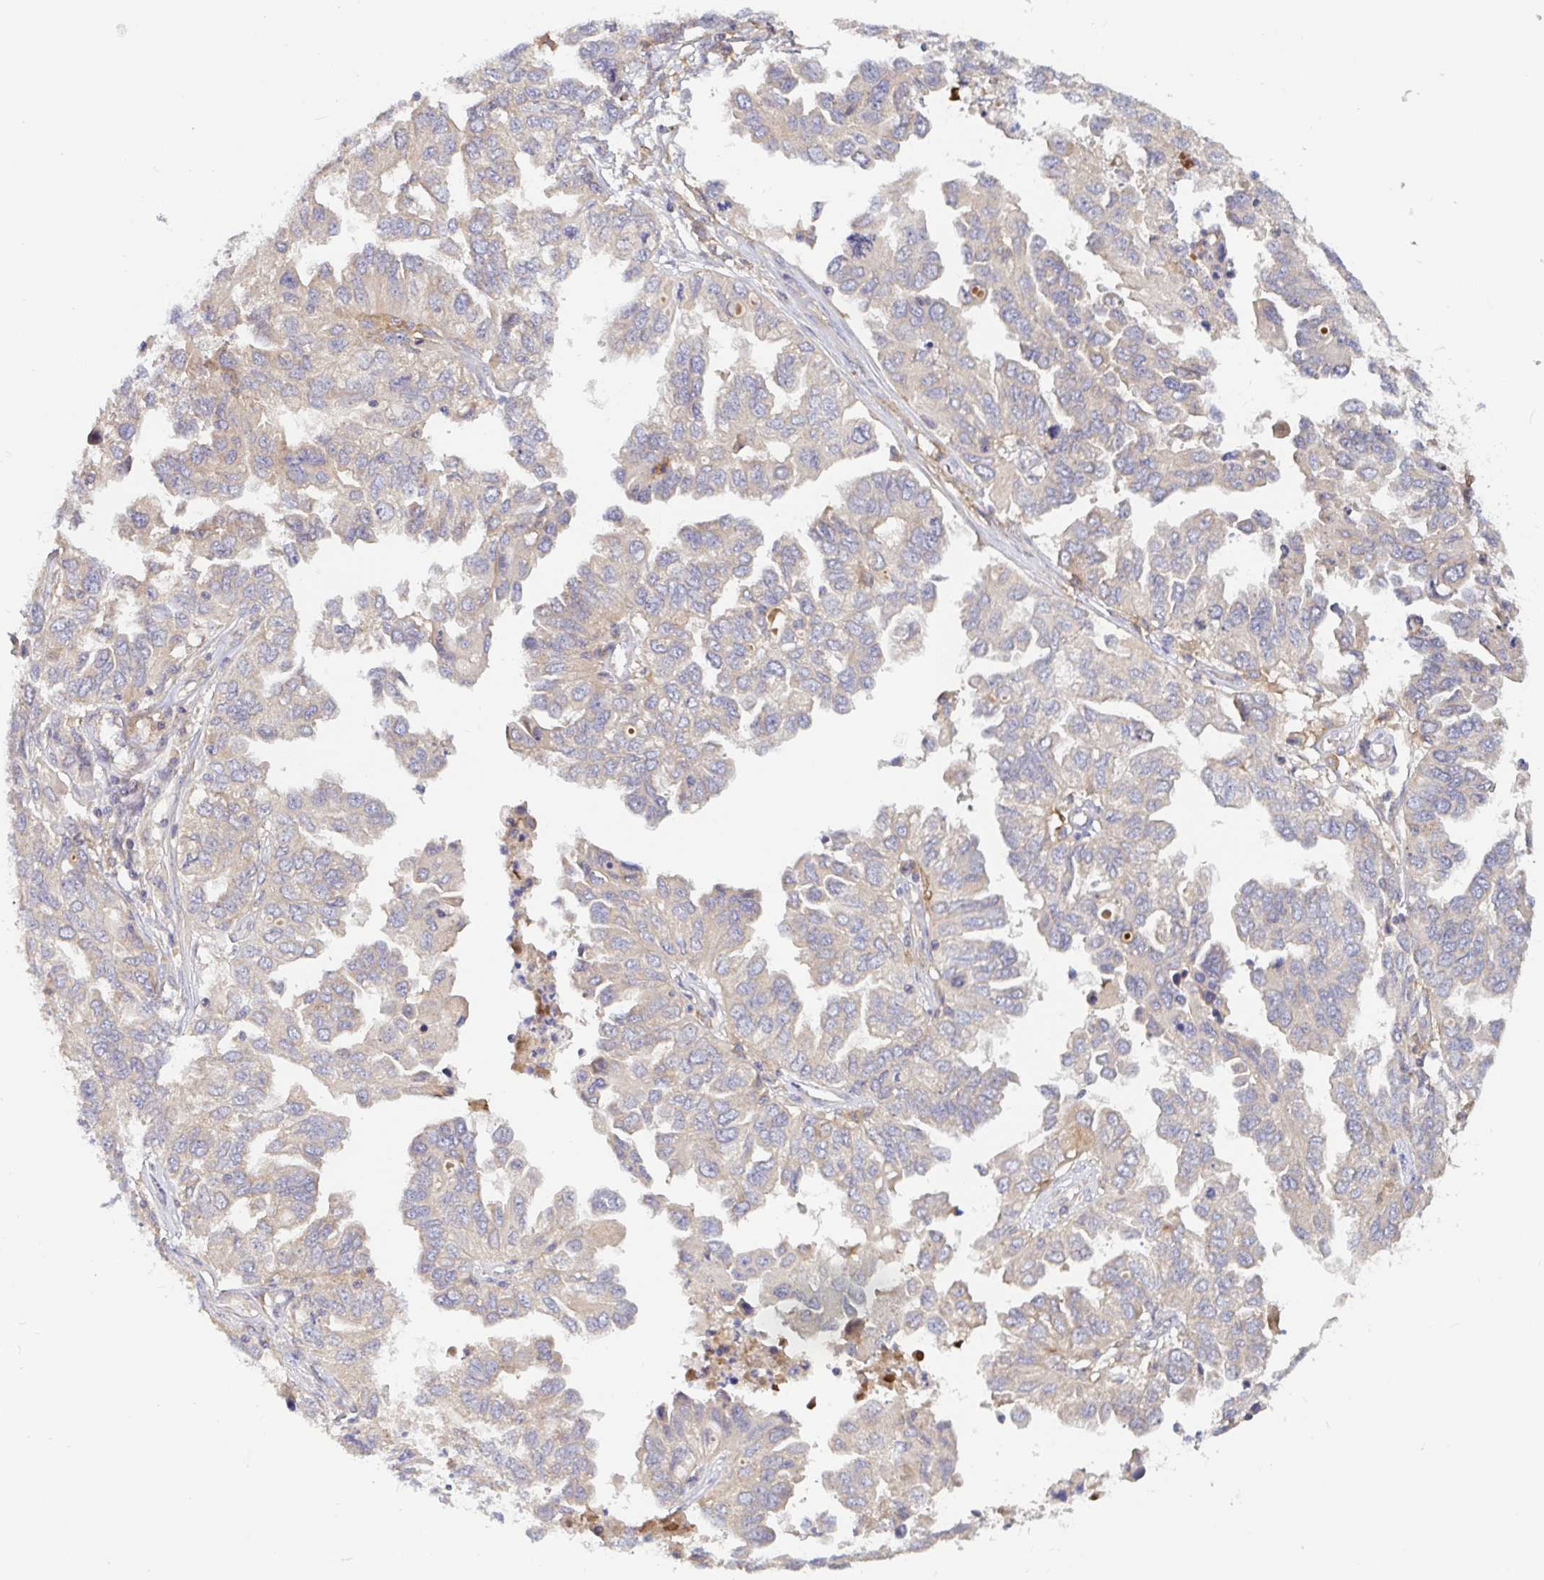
{"staining": {"intensity": "negative", "quantity": "none", "location": "none"}, "tissue": "ovarian cancer", "cell_type": "Tumor cells", "image_type": "cancer", "snomed": [{"axis": "morphology", "description": "Cystadenocarcinoma, serous, NOS"}, {"axis": "topography", "description": "Ovary"}], "caption": "This is a image of immunohistochemistry staining of ovarian serous cystadenocarcinoma, which shows no staining in tumor cells.", "gene": "LARP1", "patient": {"sex": "female", "age": 53}}